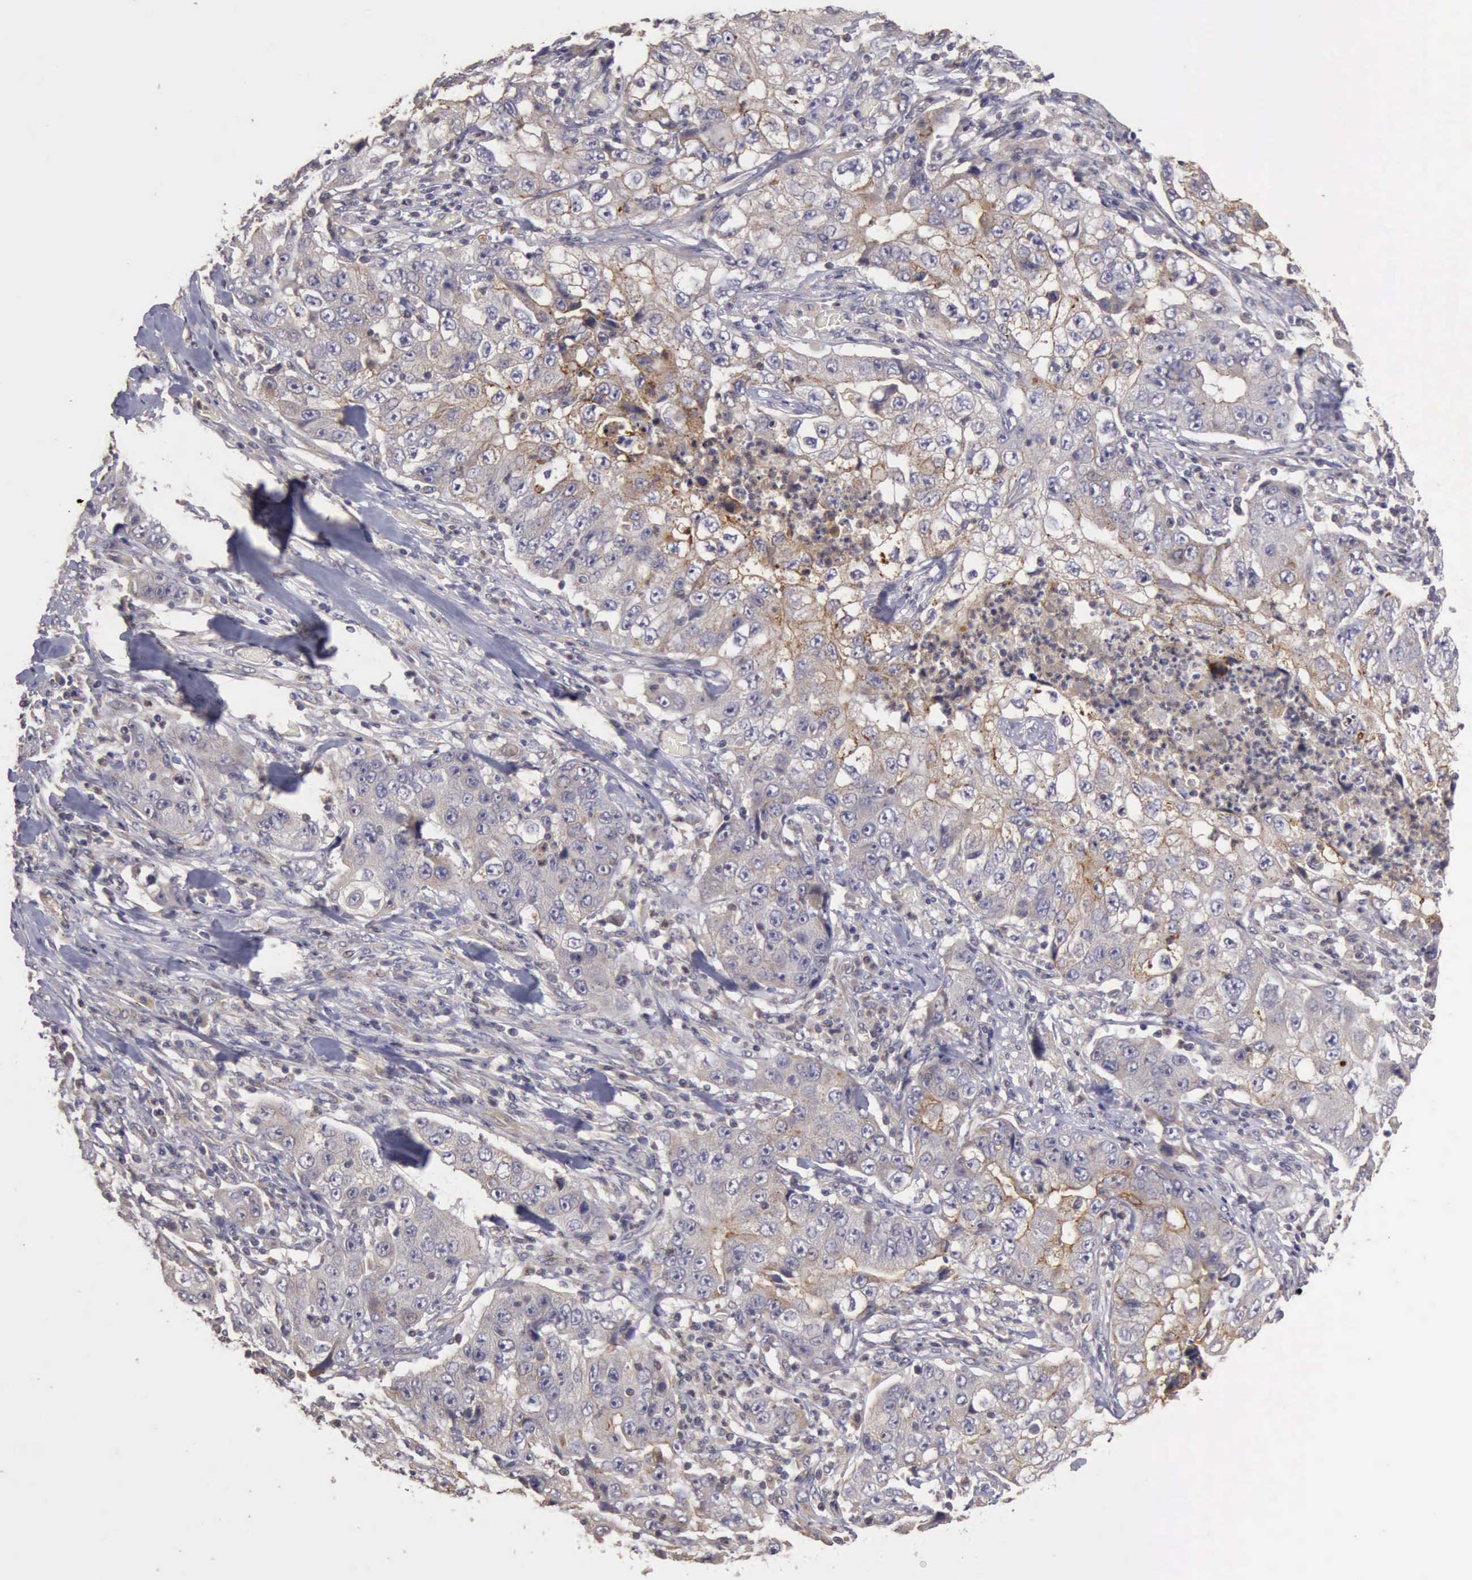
{"staining": {"intensity": "negative", "quantity": "none", "location": "none"}, "tissue": "lung cancer", "cell_type": "Tumor cells", "image_type": "cancer", "snomed": [{"axis": "morphology", "description": "Squamous cell carcinoma, NOS"}, {"axis": "topography", "description": "Lung"}], "caption": "This is an immunohistochemistry (IHC) image of human lung cancer. There is no positivity in tumor cells.", "gene": "BMX", "patient": {"sex": "male", "age": 64}}